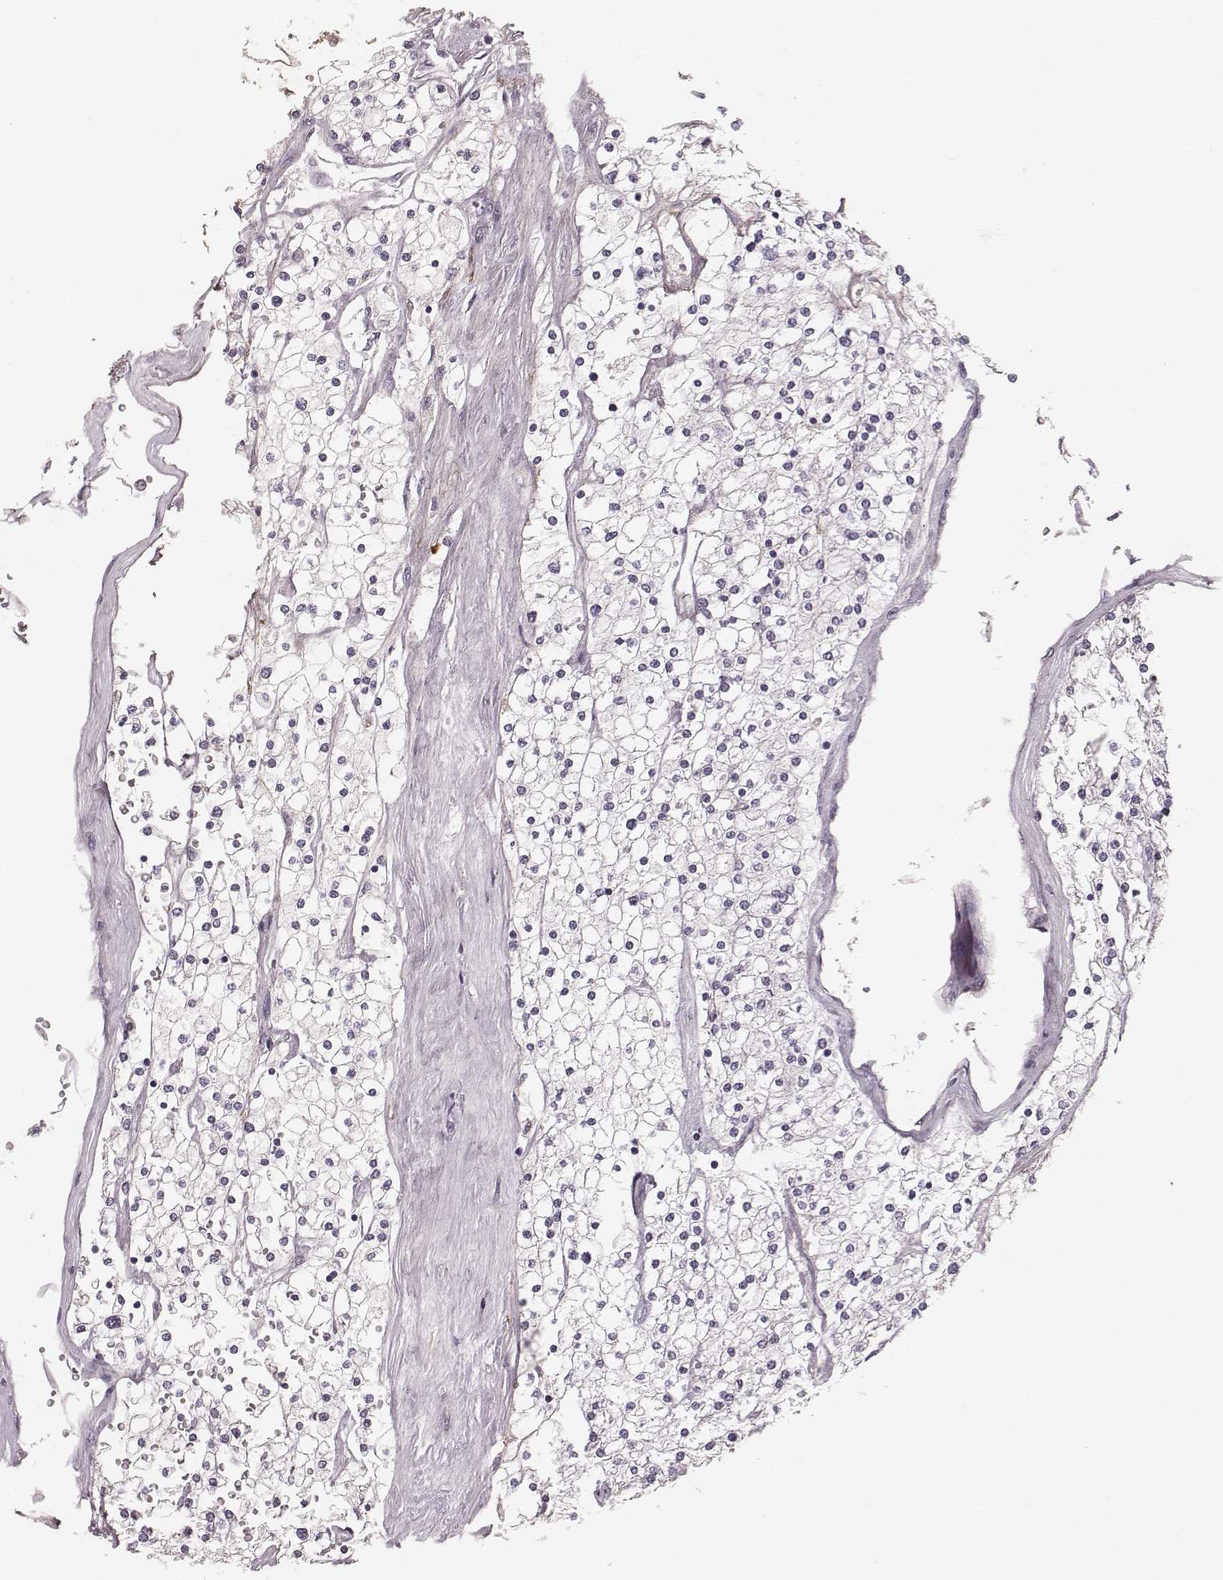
{"staining": {"intensity": "negative", "quantity": "none", "location": "none"}, "tissue": "renal cancer", "cell_type": "Tumor cells", "image_type": "cancer", "snomed": [{"axis": "morphology", "description": "Adenocarcinoma, NOS"}, {"axis": "topography", "description": "Kidney"}], "caption": "A histopathology image of renal adenocarcinoma stained for a protein reveals no brown staining in tumor cells.", "gene": "CFTR", "patient": {"sex": "male", "age": 80}}